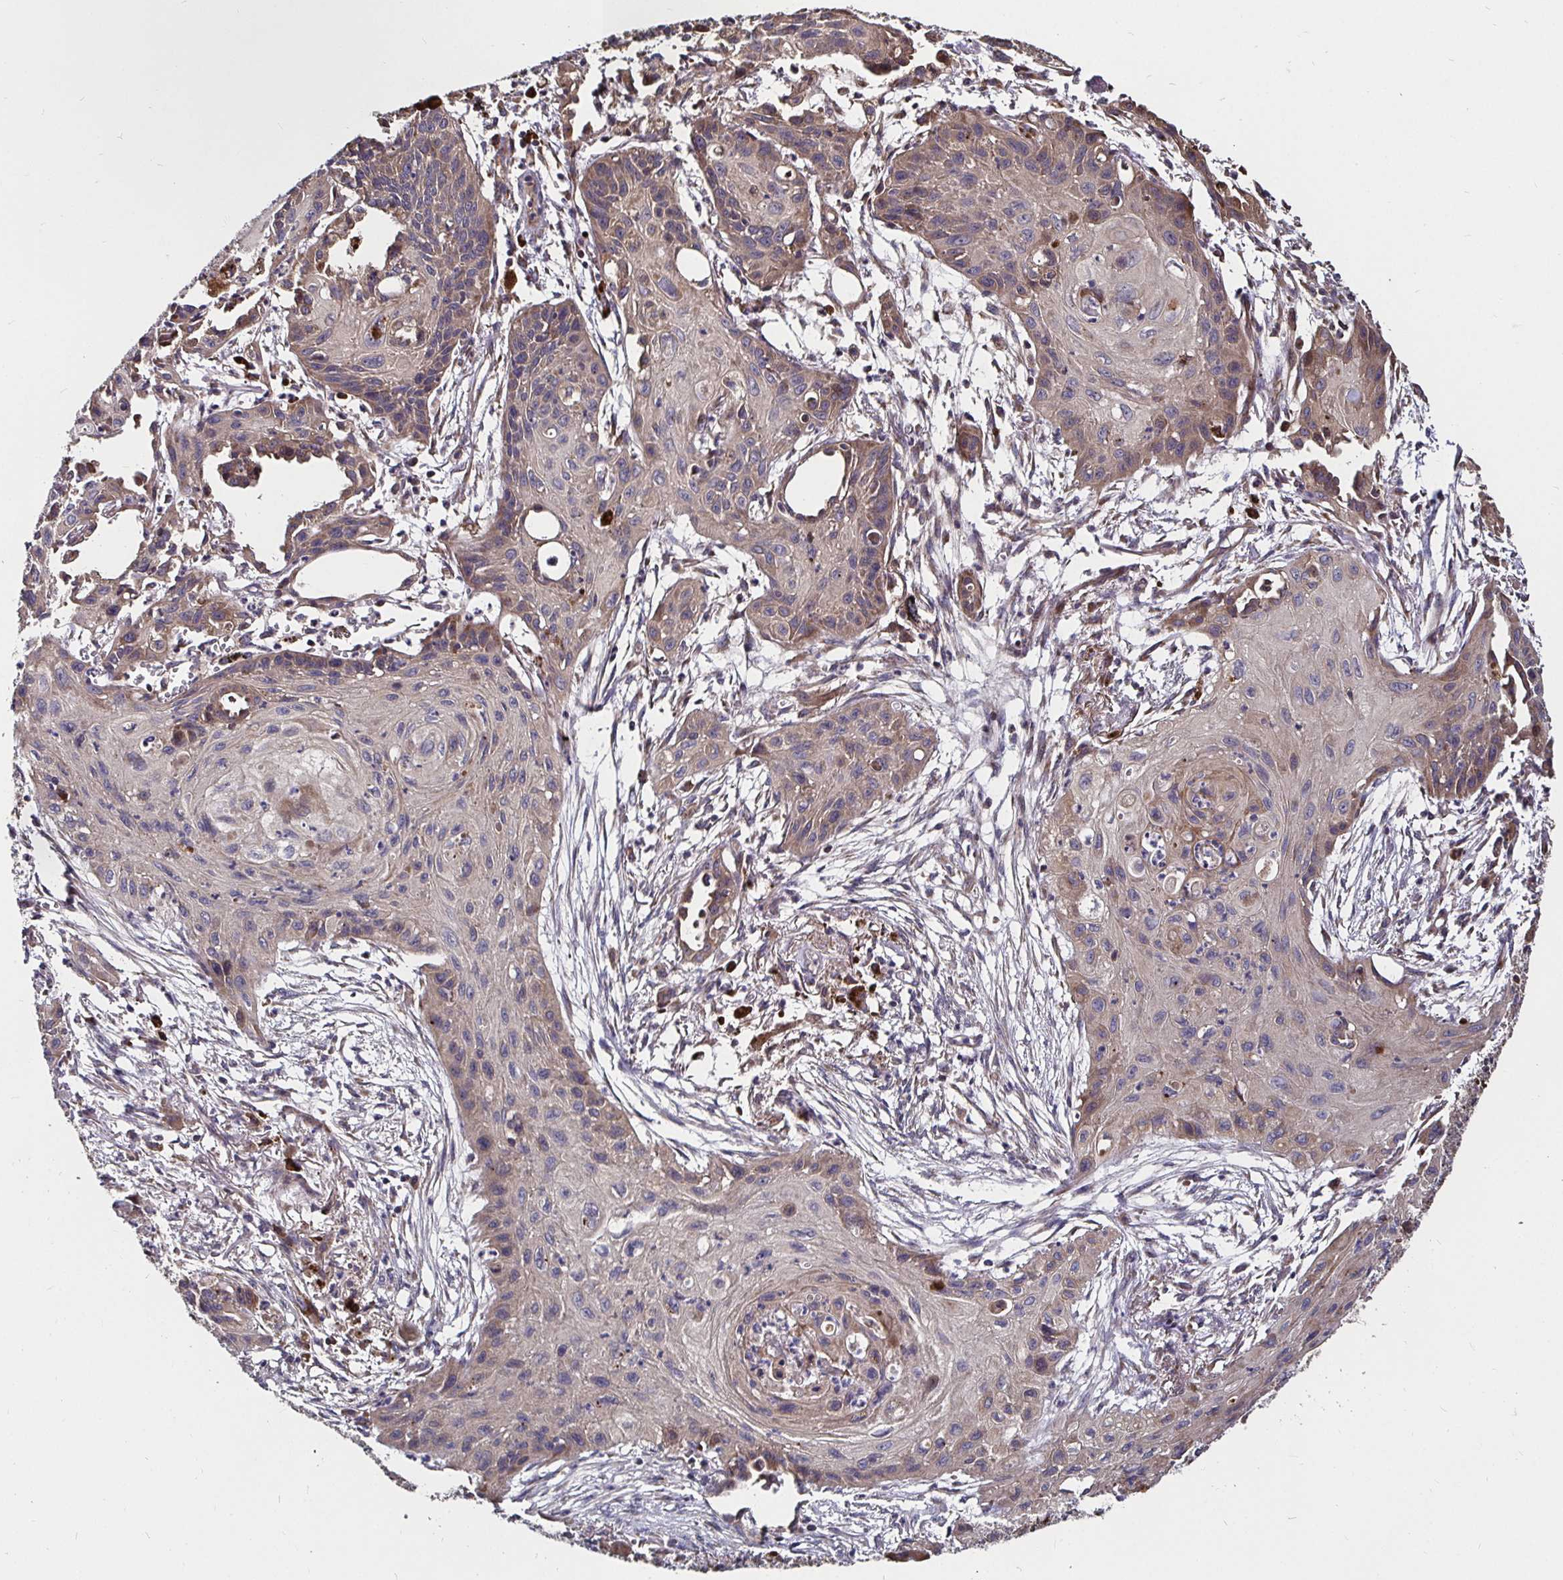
{"staining": {"intensity": "weak", "quantity": "<25%", "location": "cytoplasmic/membranous"}, "tissue": "lung cancer", "cell_type": "Tumor cells", "image_type": "cancer", "snomed": [{"axis": "morphology", "description": "Squamous cell carcinoma, NOS"}, {"axis": "topography", "description": "Lung"}], "caption": "Tumor cells are negative for protein expression in human lung squamous cell carcinoma. (DAB IHC, high magnification).", "gene": "MLST8", "patient": {"sex": "male", "age": 71}}